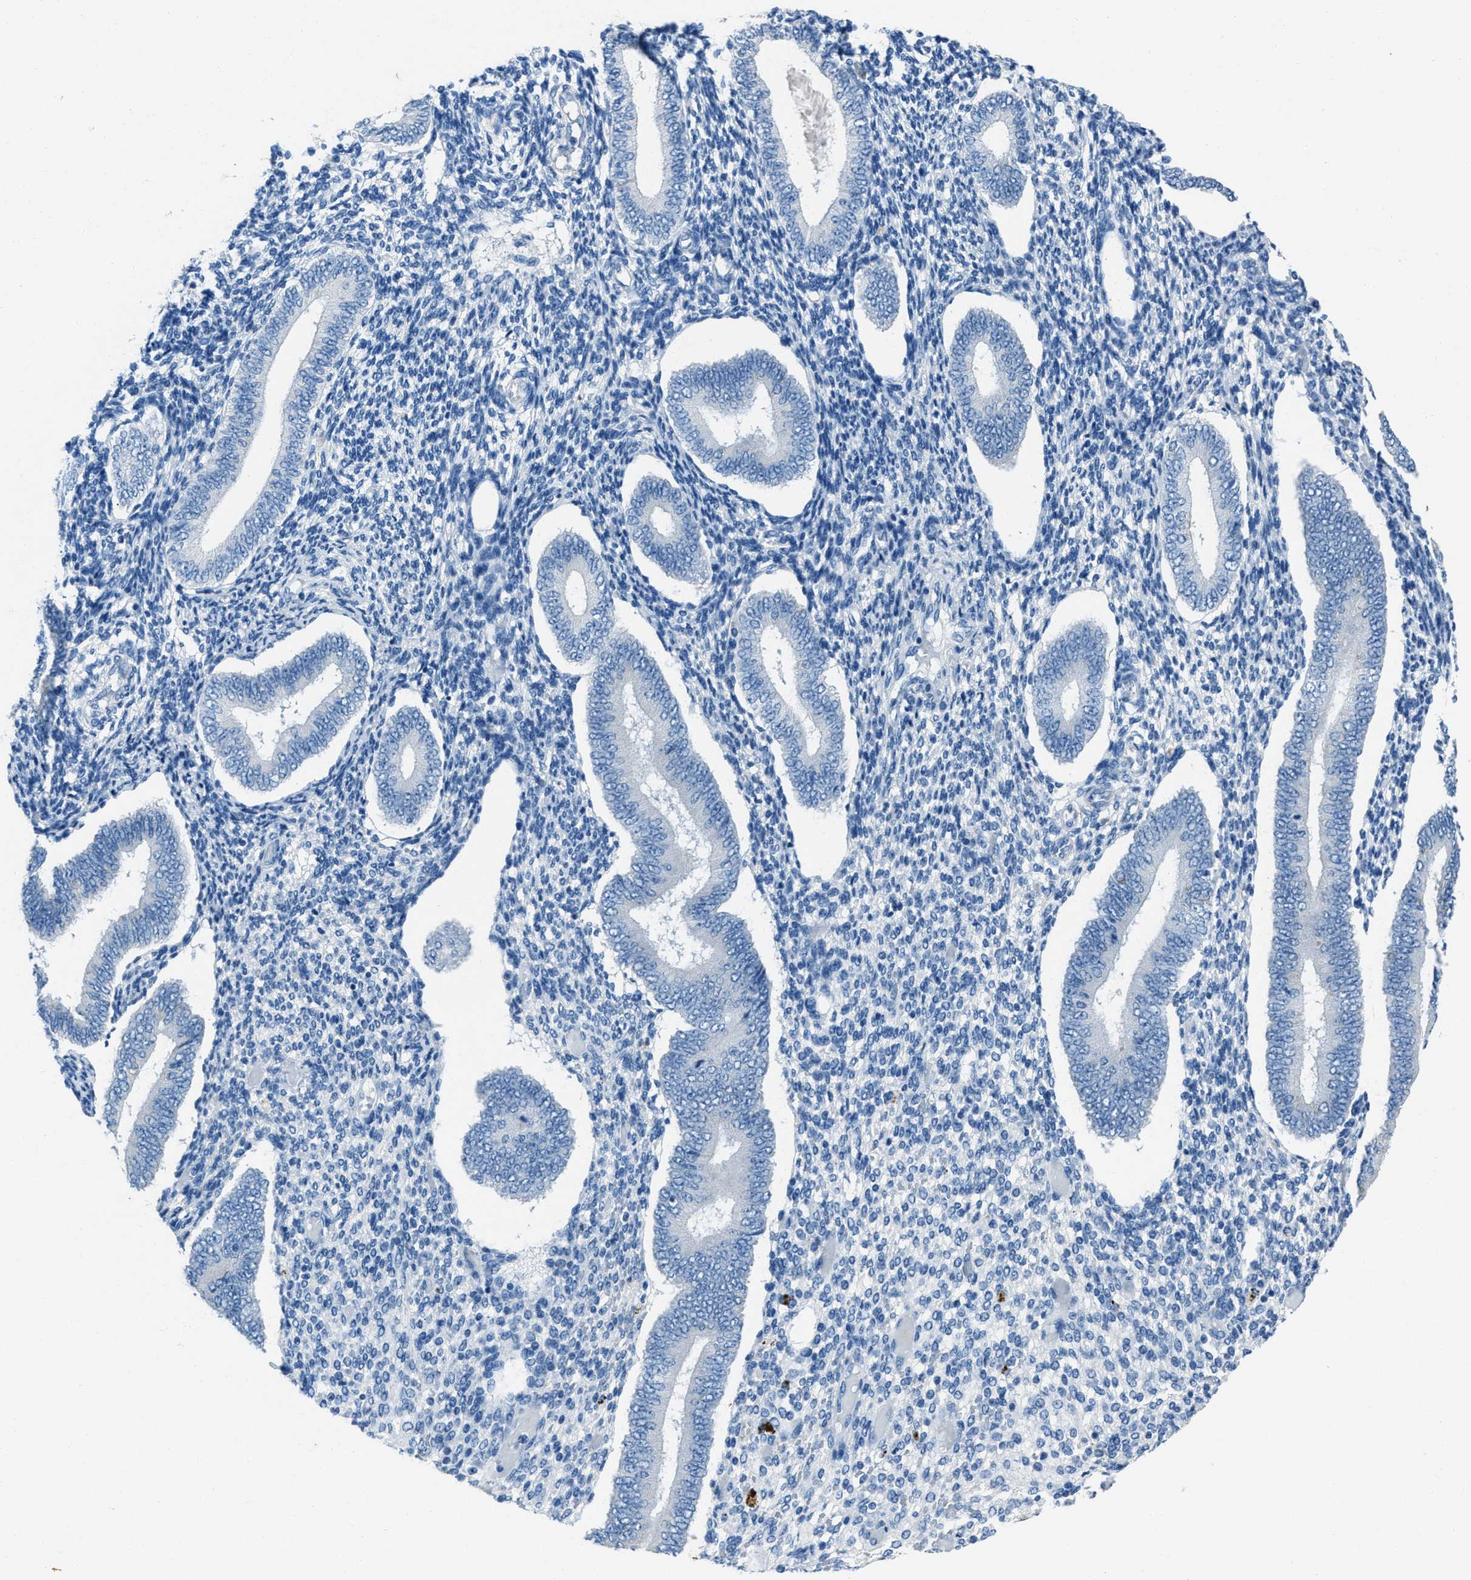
{"staining": {"intensity": "negative", "quantity": "none", "location": "none"}, "tissue": "endometrium", "cell_type": "Cells in endometrial stroma", "image_type": "normal", "snomed": [{"axis": "morphology", "description": "Normal tissue, NOS"}, {"axis": "topography", "description": "Endometrium"}], "caption": "Immunohistochemical staining of benign human endometrium shows no significant positivity in cells in endometrial stroma.", "gene": "AMACR", "patient": {"sex": "female", "age": 42}}